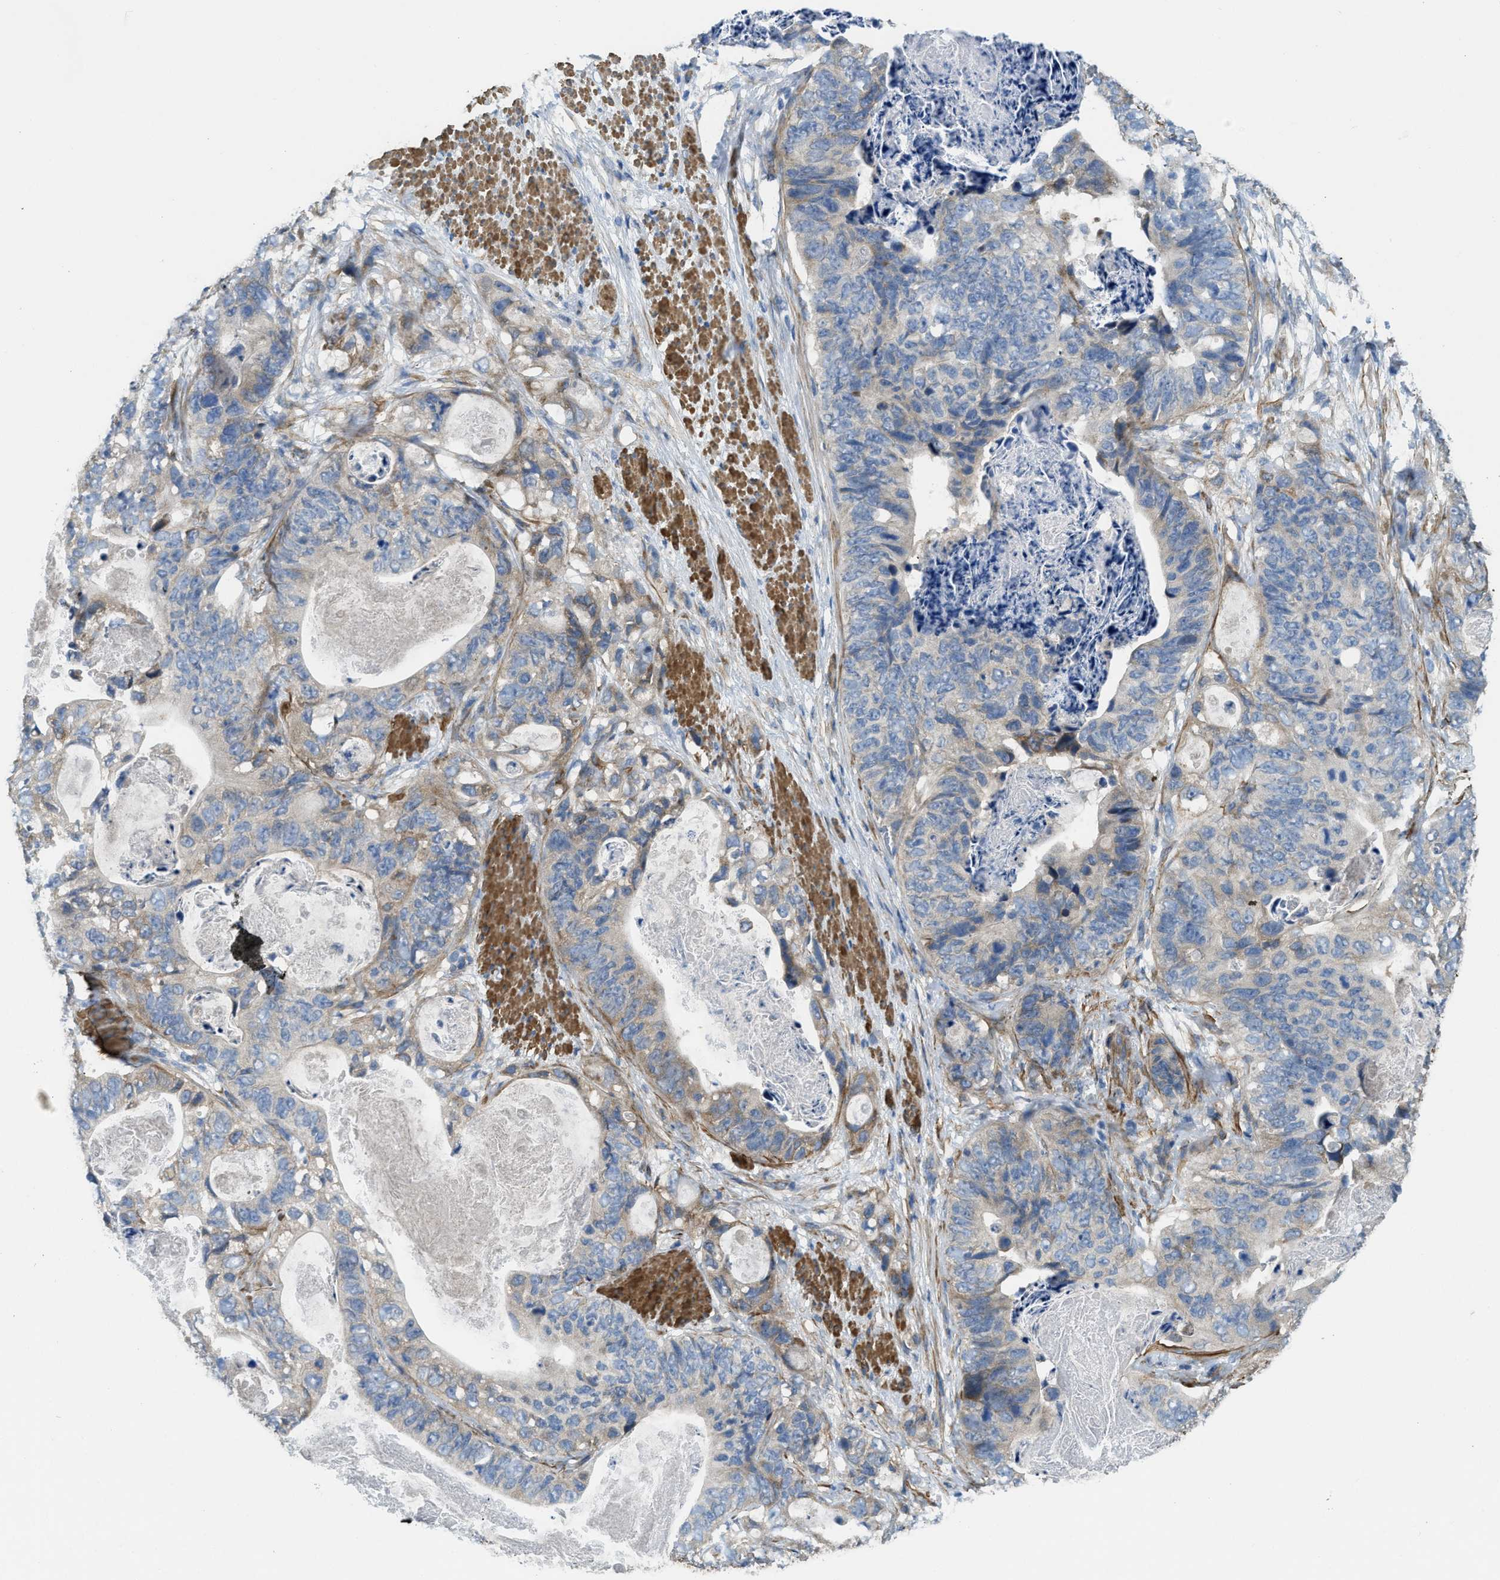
{"staining": {"intensity": "moderate", "quantity": "<25%", "location": "cytoplasmic/membranous"}, "tissue": "stomach cancer", "cell_type": "Tumor cells", "image_type": "cancer", "snomed": [{"axis": "morphology", "description": "Adenocarcinoma, NOS"}, {"axis": "topography", "description": "Stomach"}], "caption": "Stomach cancer stained with a brown dye demonstrates moderate cytoplasmic/membranous positive expression in approximately <25% of tumor cells.", "gene": "BMPR1A", "patient": {"sex": "female", "age": 89}}